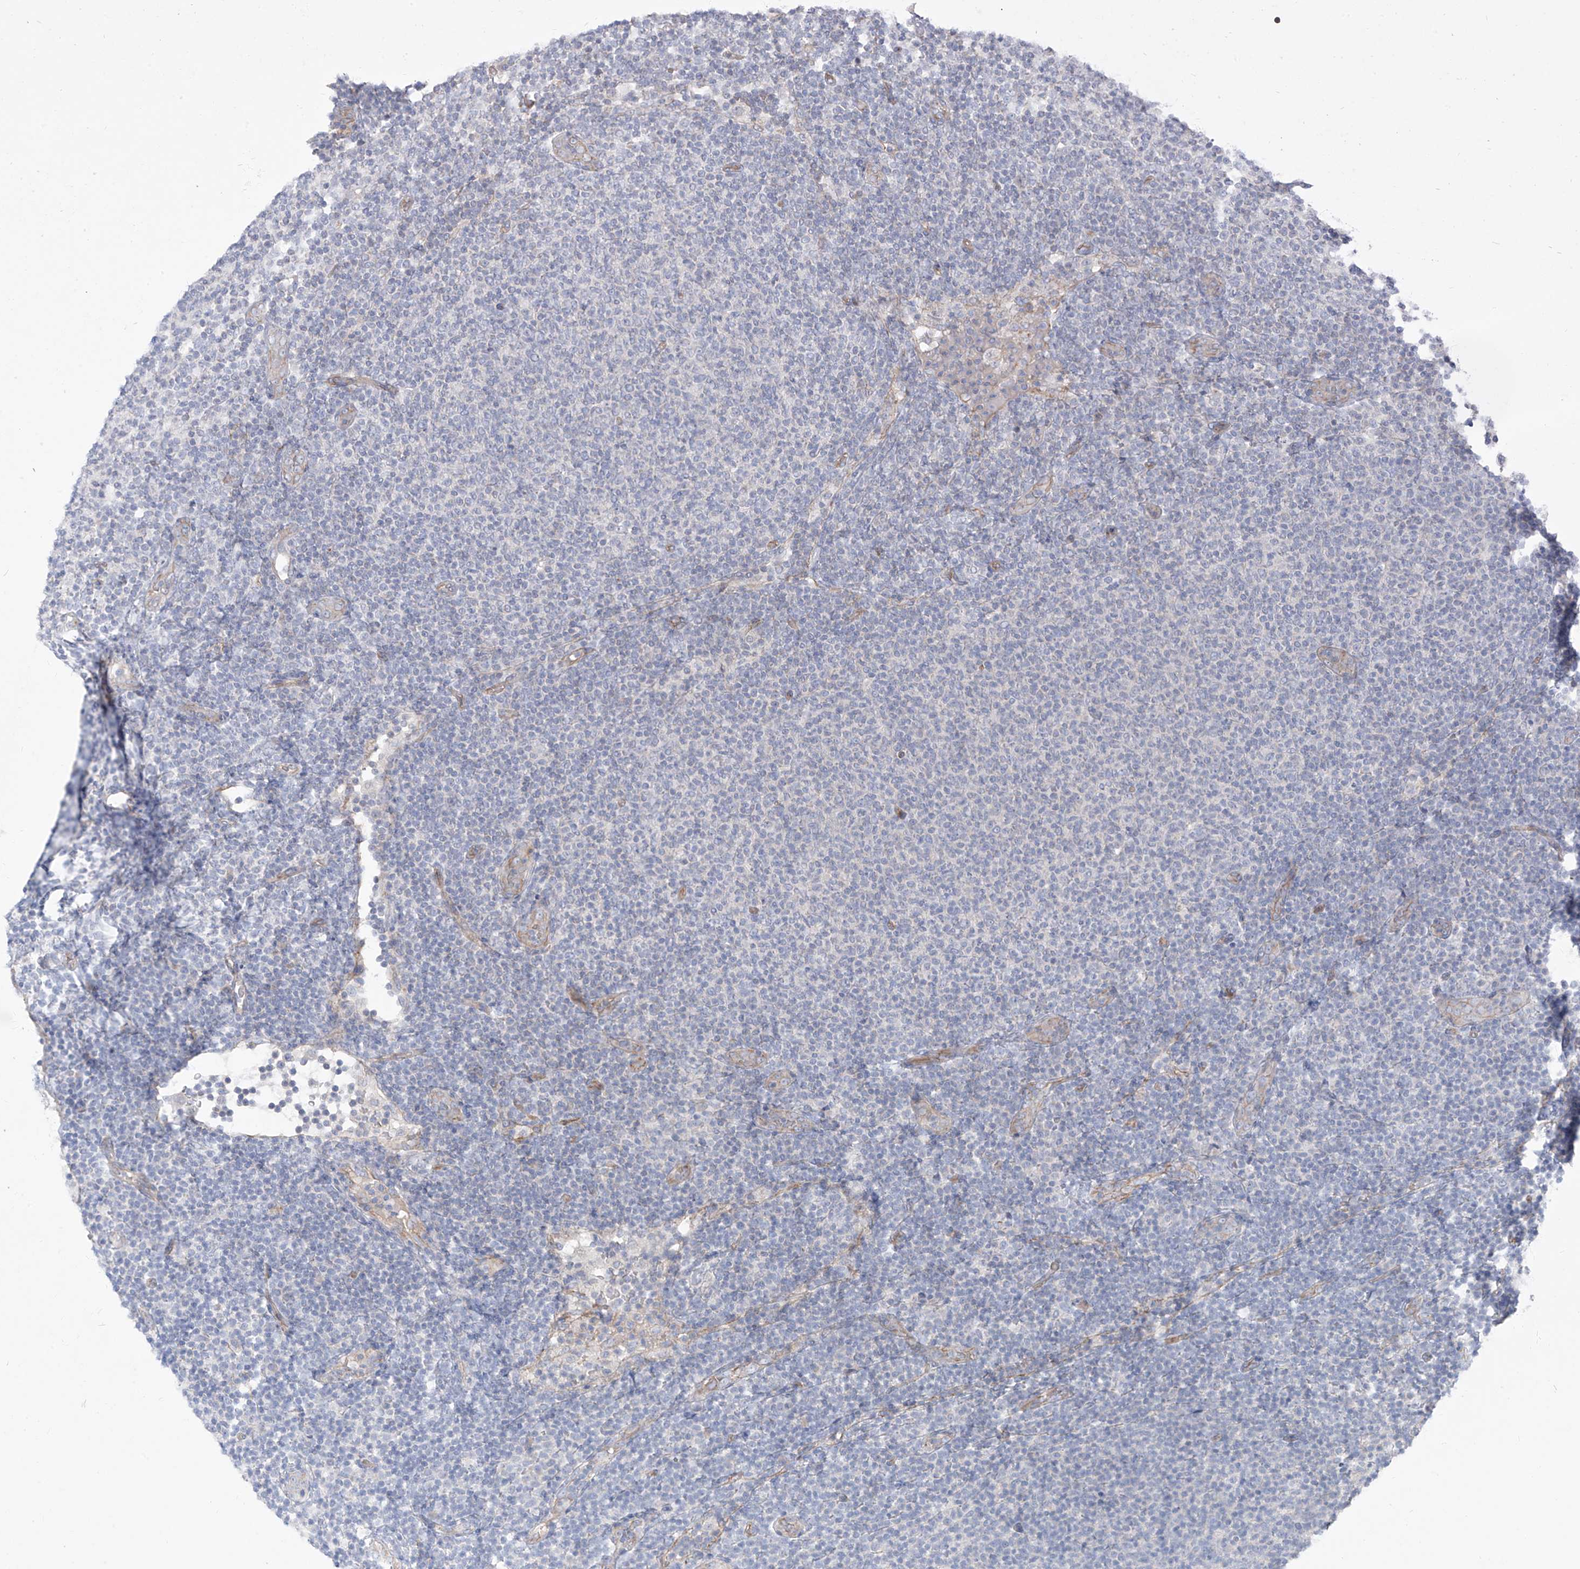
{"staining": {"intensity": "negative", "quantity": "none", "location": "none"}, "tissue": "lymphoma", "cell_type": "Tumor cells", "image_type": "cancer", "snomed": [{"axis": "morphology", "description": "Malignant lymphoma, non-Hodgkin's type, Low grade"}, {"axis": "topography", "description": "Lymph node"}], "caption": "Immunohistochemistry (IHC) image of human low-grade malignant lymphoma, non-Hodgkin's type stained for a protein (brown), which reveals no staining in tumor cells.", "gene": "EPHX4", "patient": {"sex": "male", "age": 66}}